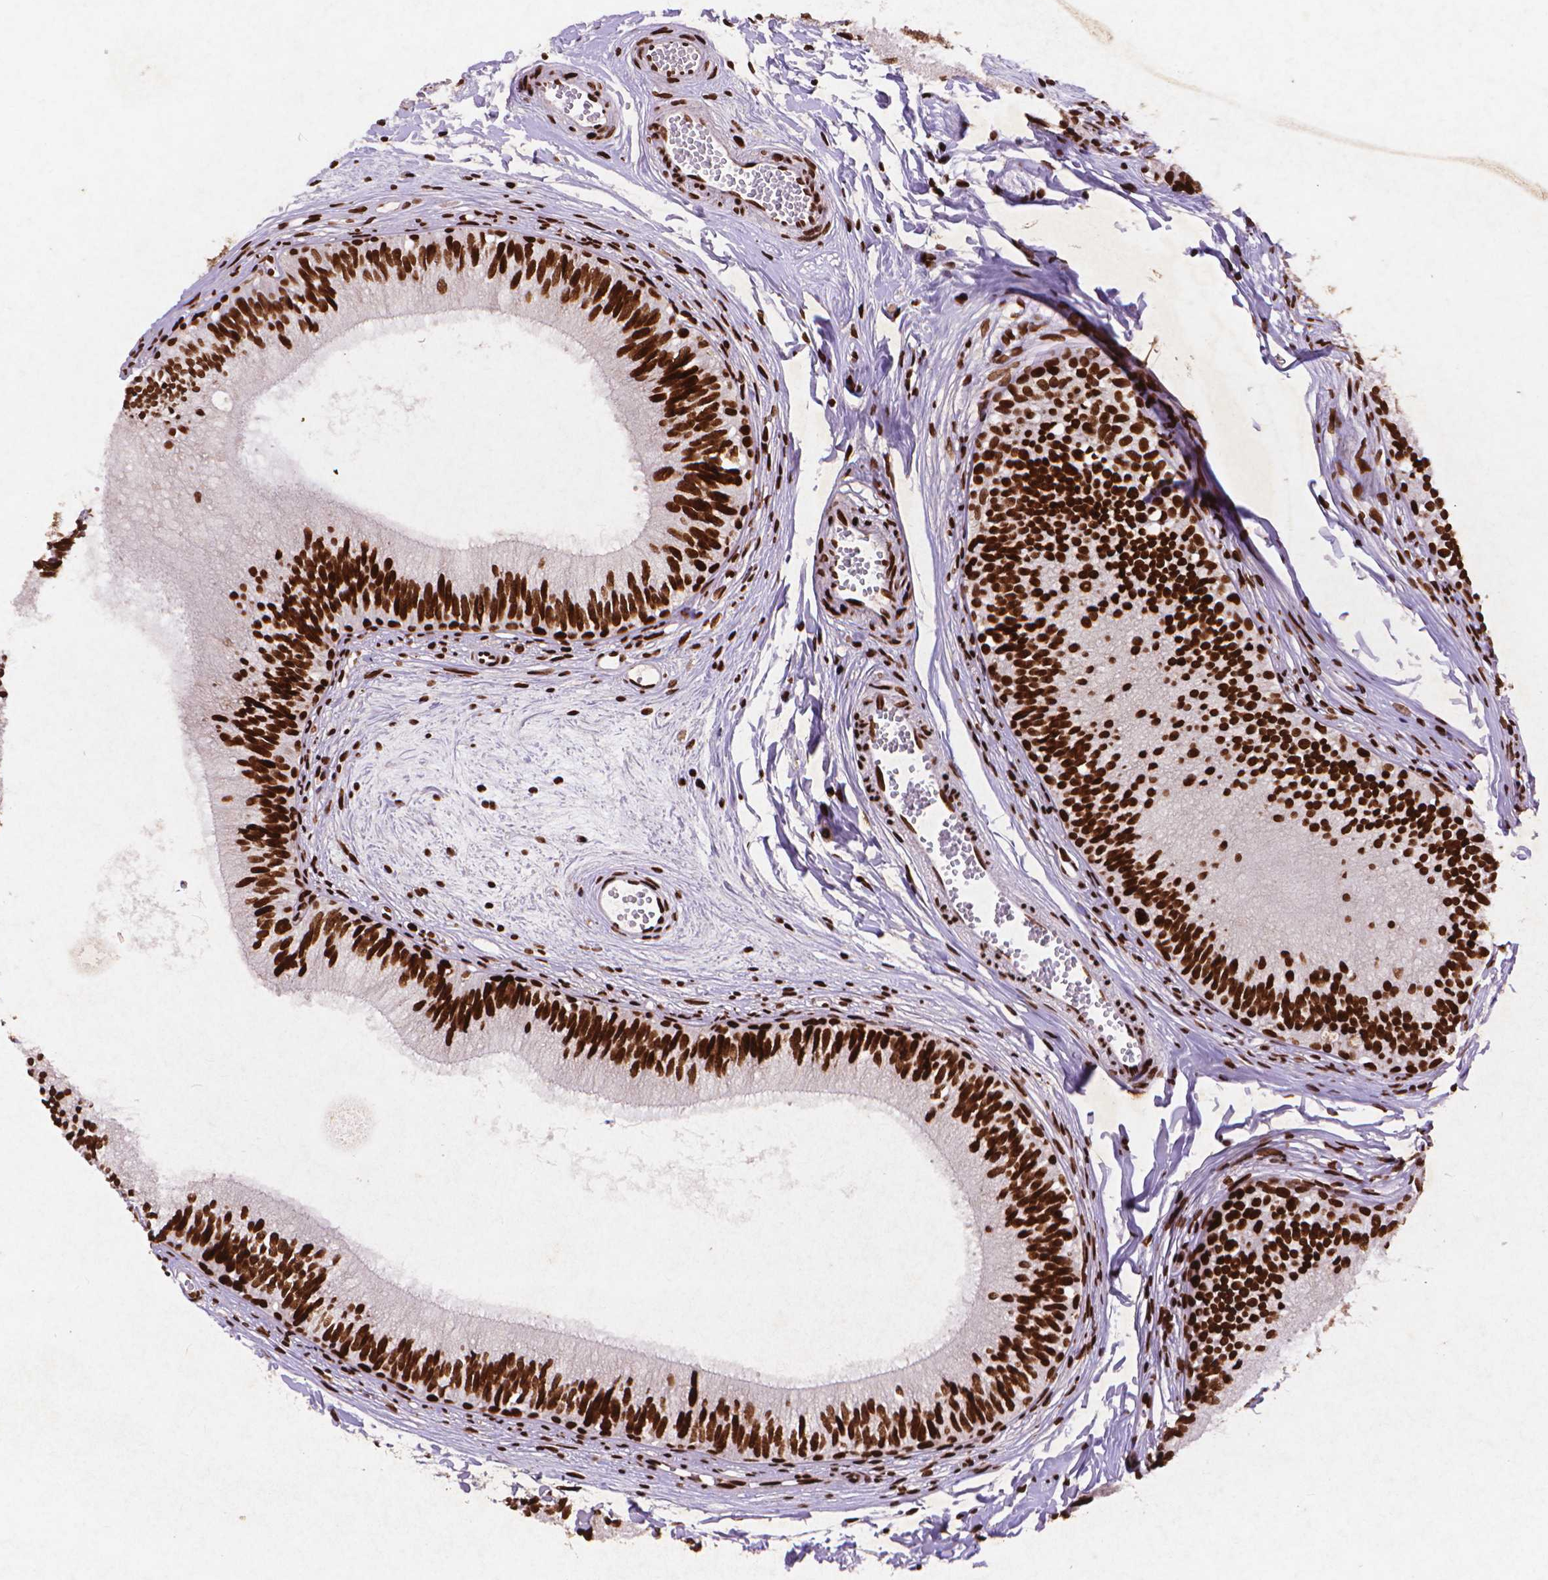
{"staining": {"intensity": "strong", "quantity": ">75%", "location": "nuclear"}, "tissue": "epididymis", "cell_type": "Glandular cells", "image_type": "normal", "snomed": [{"axis": "morphology", "description": "Normal tissue, NOS"}, {"axis": "topography", "description": "Epididymis"}], "caption": "Protein expression analysis of normal human epididymis reveals strong nuclear expression in approximately >75% of glandular cells. The staining was performed using DAB (3,3'-diaminobenzidine), with brown indicating positive protein expression. Nuclei are stained blue with hematoxylin.", "gene": "CITED2", "patient": {"sex": "male", "age": 29}}